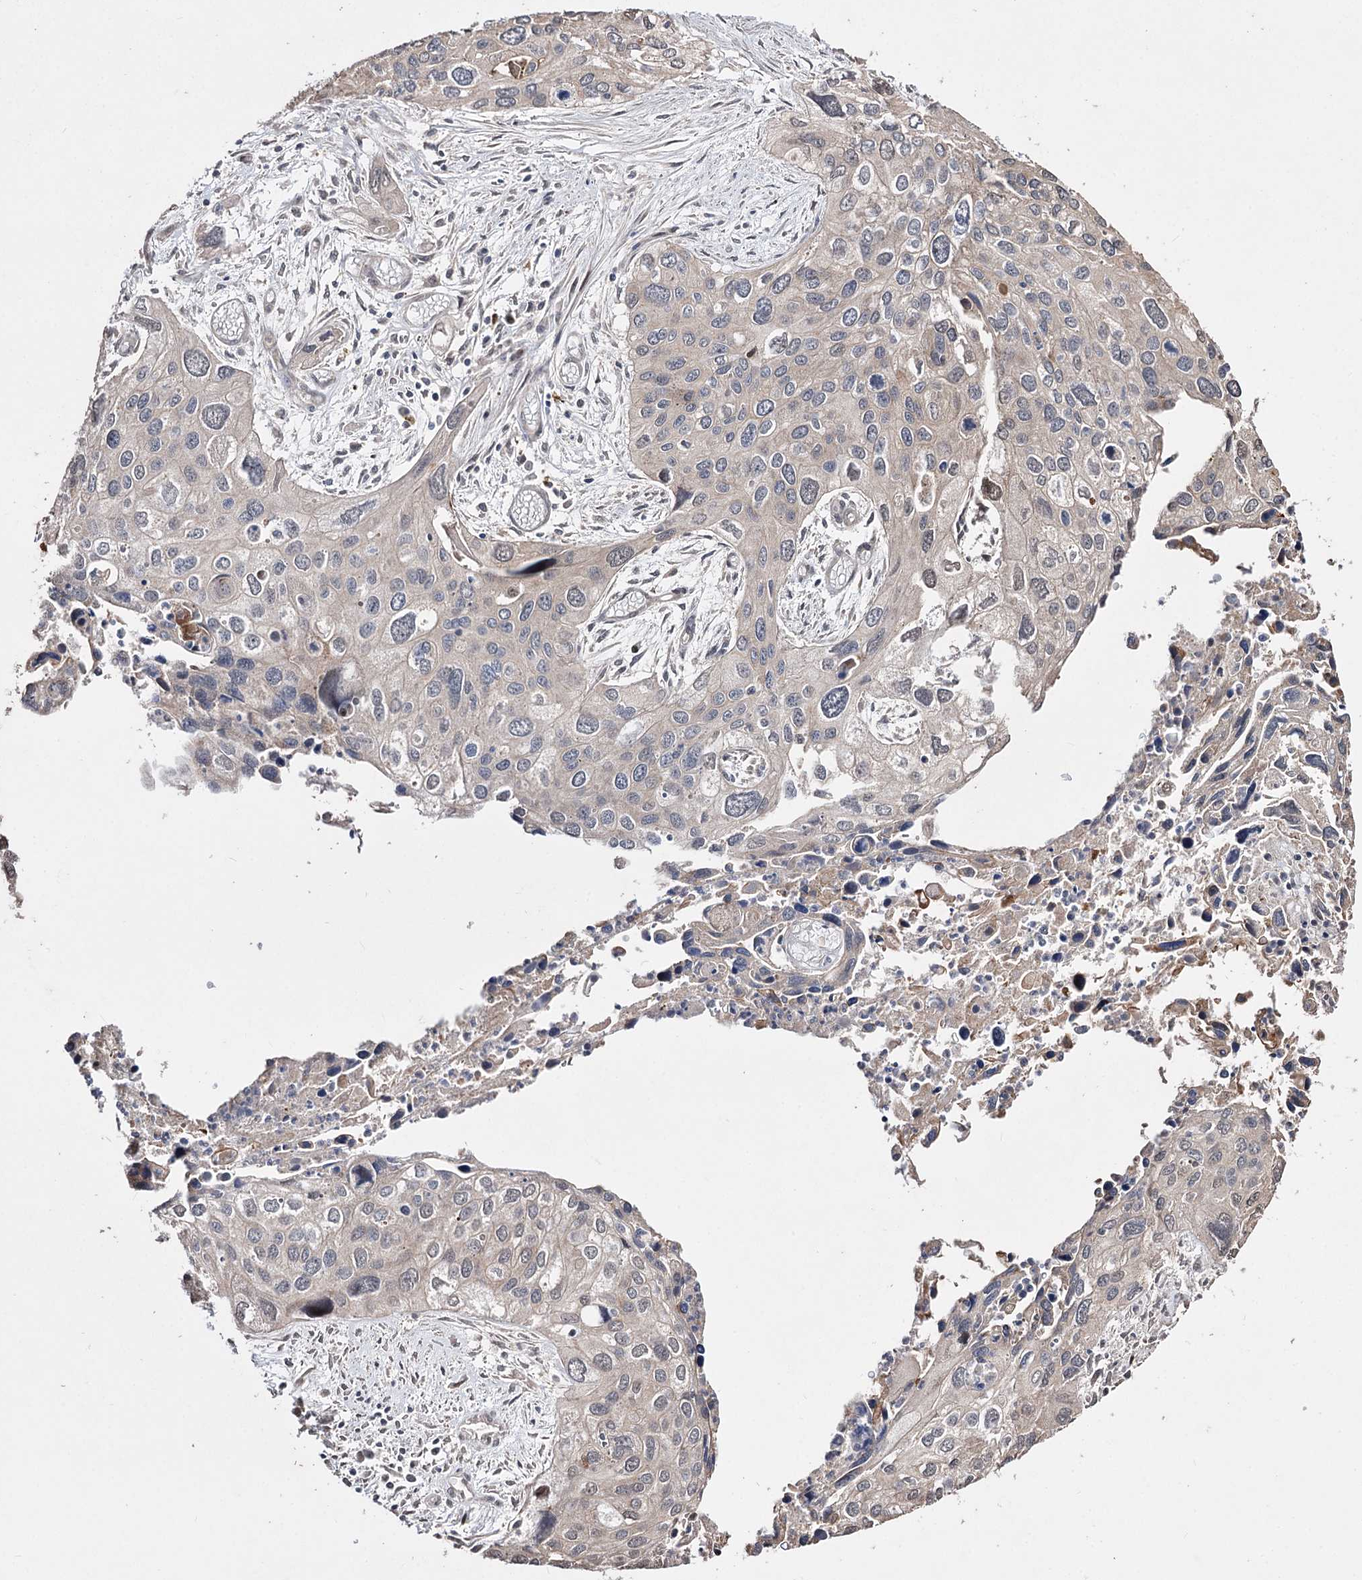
{"staining": {"intensity": "weak", "quantity": "25%-75%", "location": "cytoplasmic/membranous"}, "tissue": "cervical cancer", "cell_type": "Tumor cells", "image_type": "cancer", "snomed": [{"axis": "morphology", "description": "Squamous cell carcinoma, NOS"}, {"axis": "topography", "description": "Cervix"}], "caption": "Immunohistochemistry image of cervical squamous cell carcinoma stained for a protein (brown), which demonstrates low levels of weak cytoplasmic/membranous expression in about 25%-75% of tumor cells.", "gene": "CPNE8", "patient": {"sex": "female", "age": 55}}